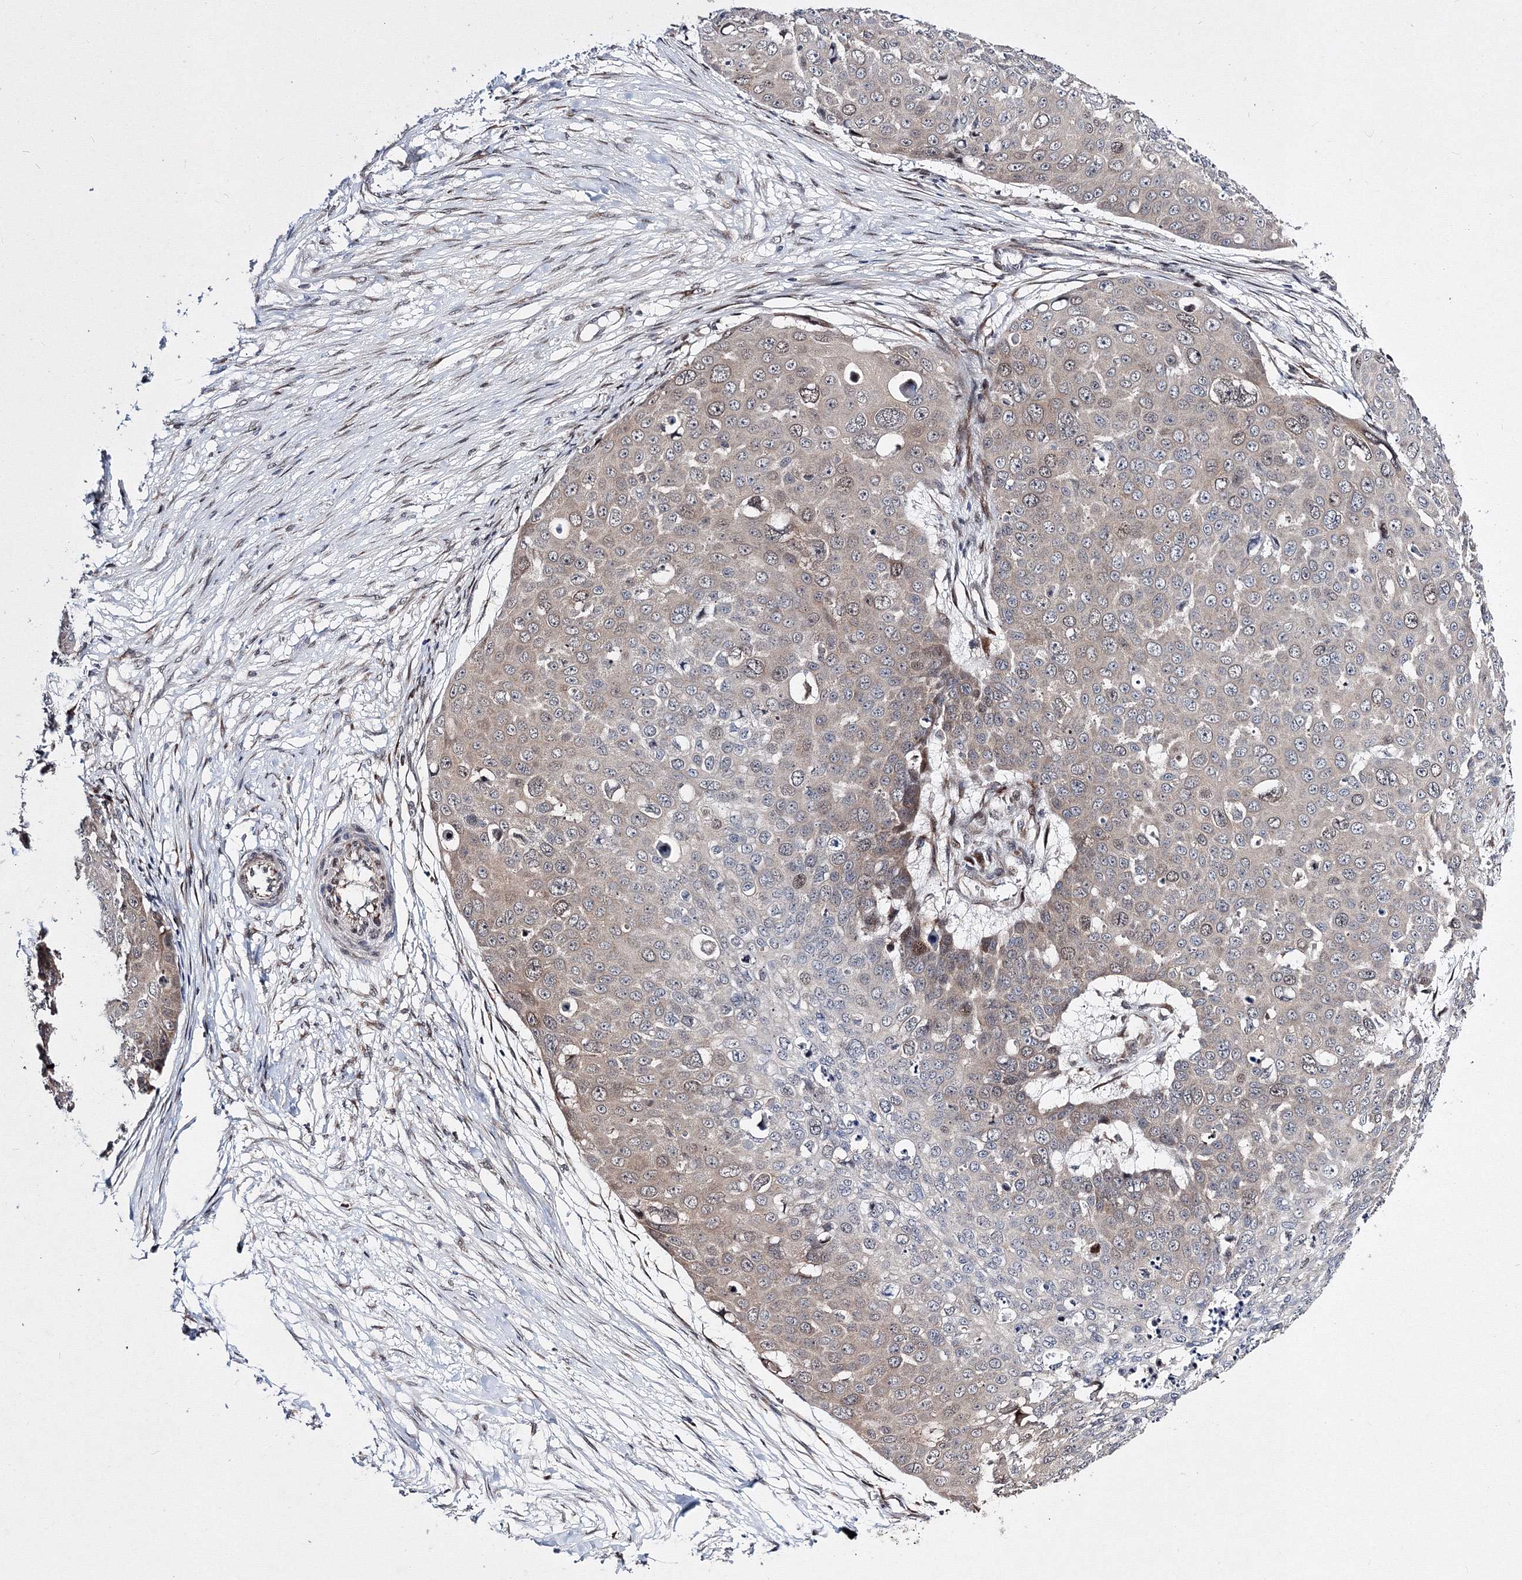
{"staining": {"intensity": "weak", "quantity": "25%-75%", "location": "cytoplasmic/membranous,nuclear"}, "tissue": "skin cancer", "cell_type": "Tumor cells", "image_type": "cancer", "snomed": [{"axis": "morphology", "description": "Squamous cell carcinoma, NOS"}, {"axis": "topography", "description": "Skin"}], "caption": "Weak cytoplasmic/membranous and nuclear positivity for a protein is seen in about 25%-75% of tumor cells of skin cancer using immunohistochemistry.", "gene": "GPN1", "patient": {"sex": "male", "age": 71}}